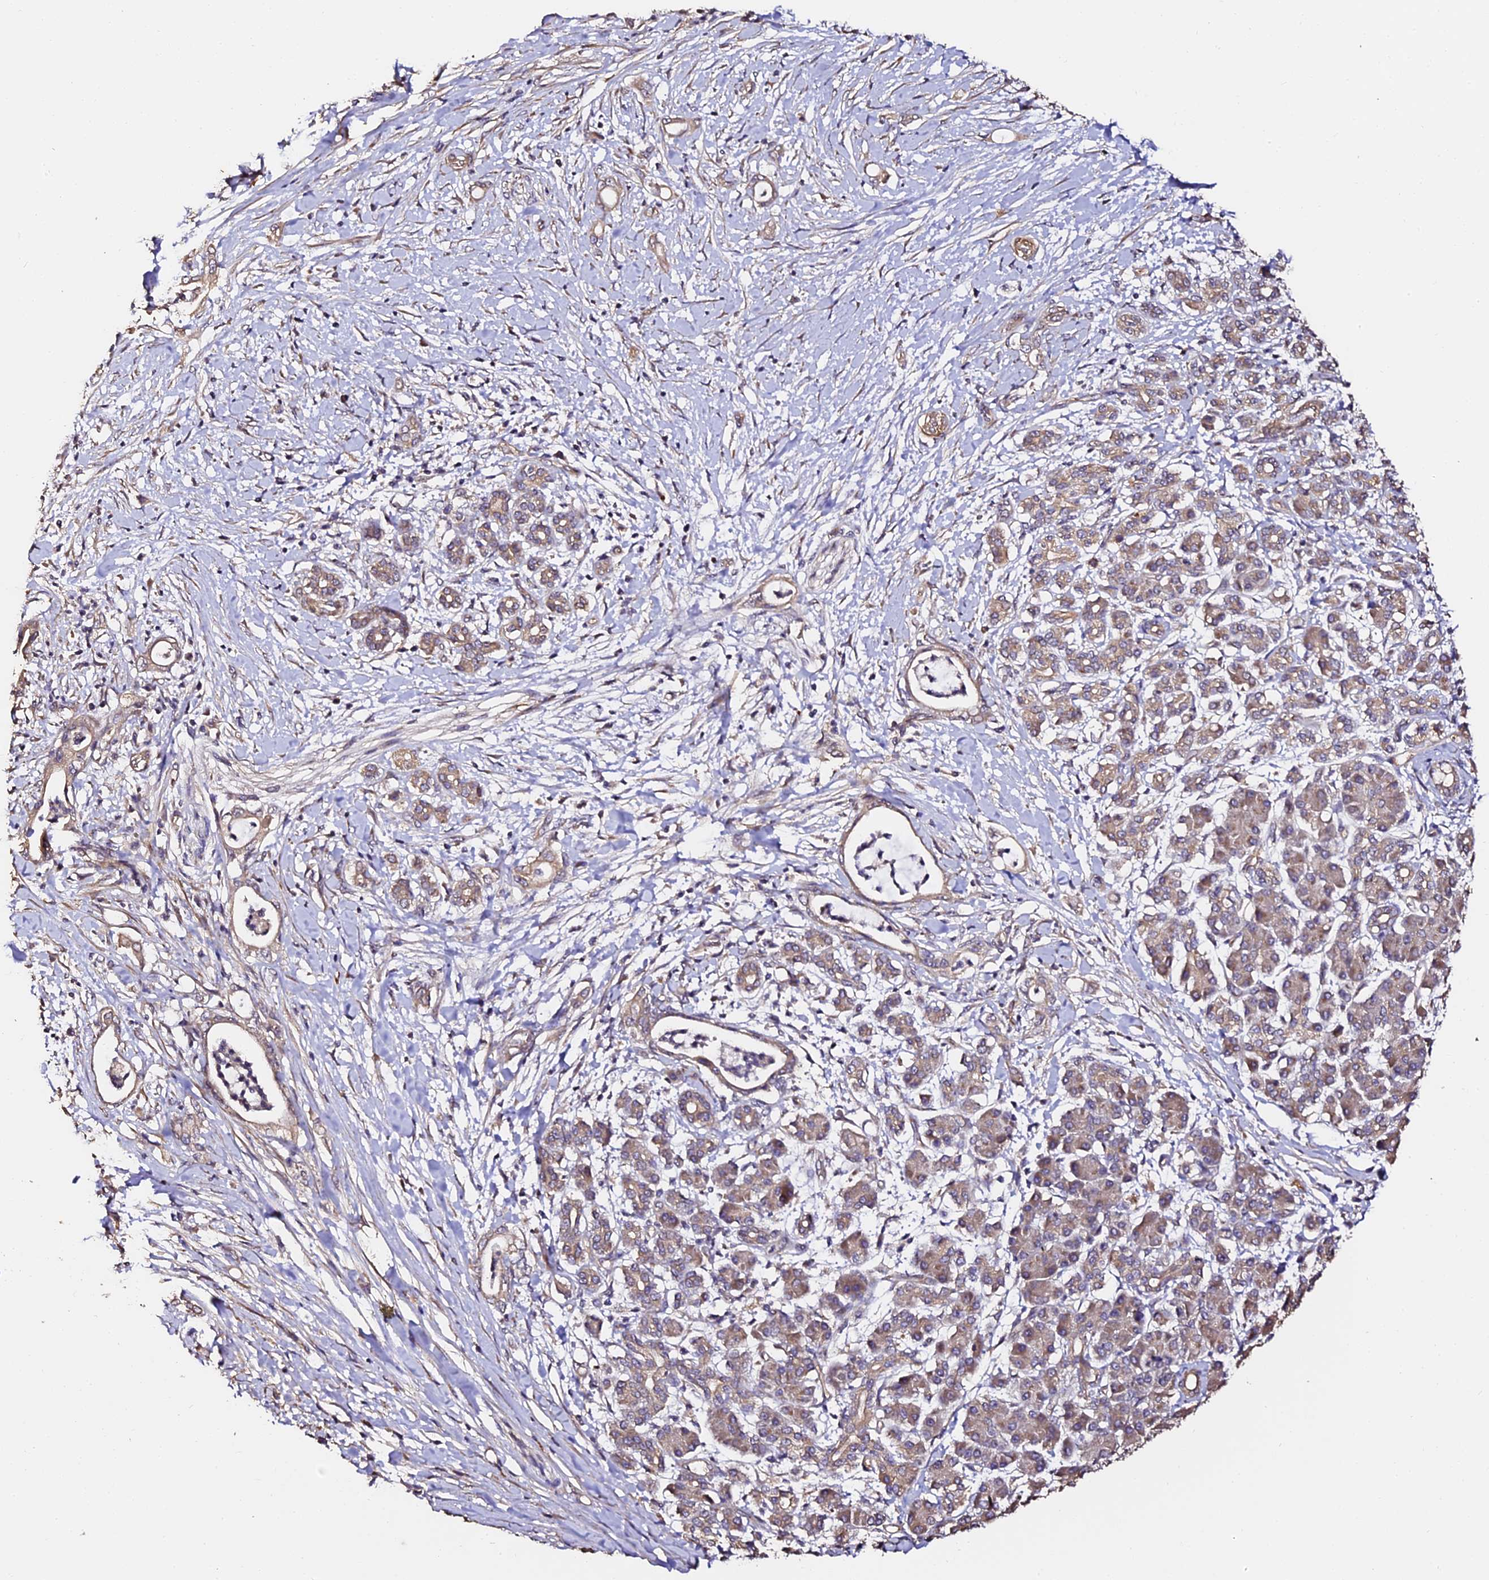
{"staining": {"intensity": "weak", "quantity": ">75%", "location": "cytoplasmic/membranous"}, "tissue": "pancreatic cancer", "cell_type": "Tumor cells", "image_type": "cancer", "snomed": [{"axis": "morphology", "description": "Adenocarcinoma, NOS"}, {"axis": "topography", "description": "Pancreas"}], "caption": "Tumor cells reveal low levels of weak cytoplasmic/membranous positivity in approximately >75% of cells in human pancreatic cancer (adenocarcinoma).", "gene": "TDO2", "patient": {"sex": "female", "age": 55}}